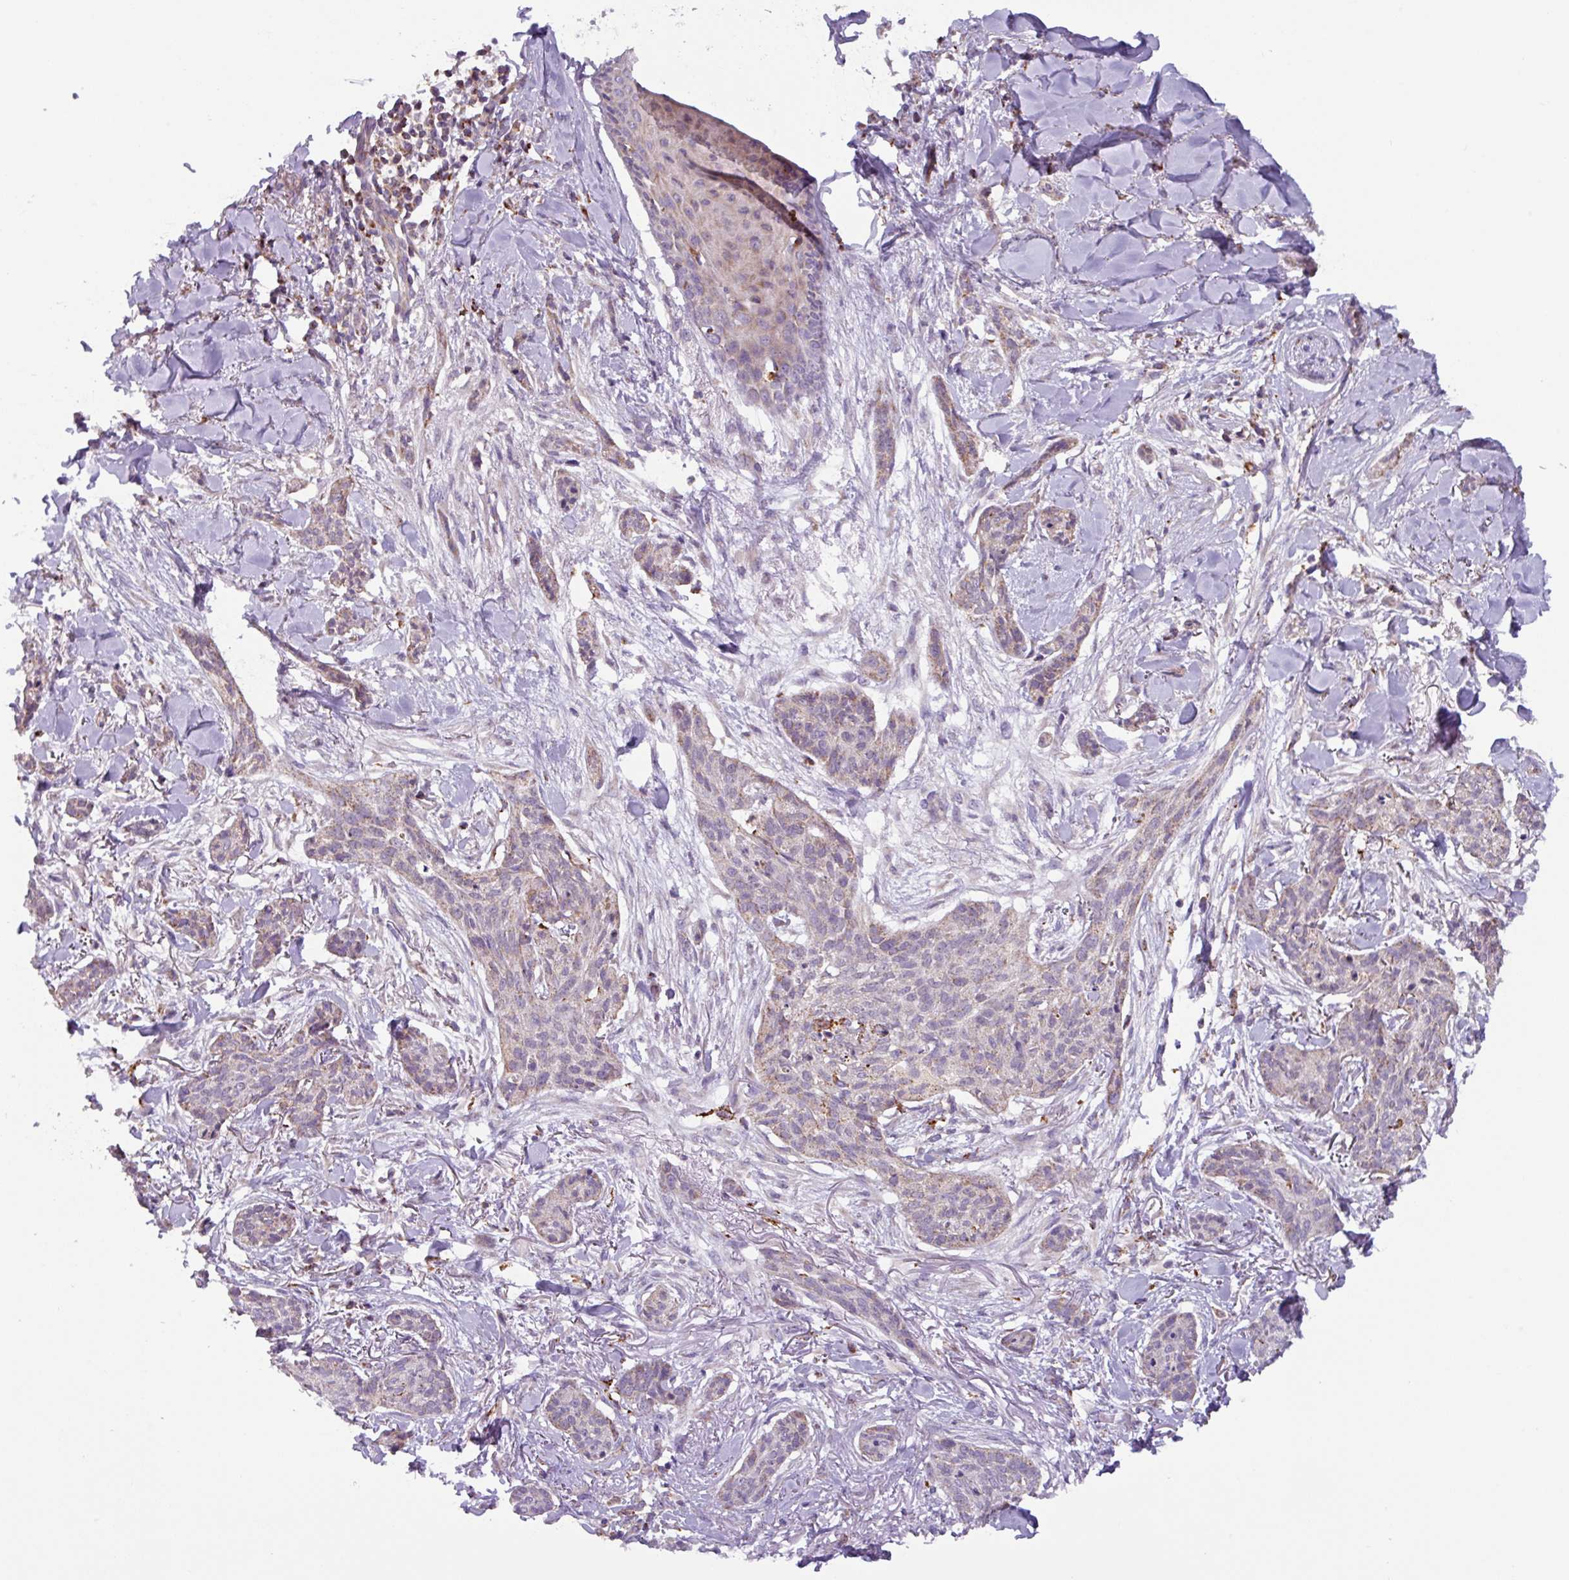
{"staining": {"intensity": "weak", "quantity": "<25%", "location": "cytoplasmic/membranous"}, "tissue": "skin cancer", "cell_type": "Tumor cells", "image_type": "cancer", "snomed": [{"axis": "morphology", "description": "Basal cell carcinoma"}, {"axis": "topography", "description": "Skin"}], "caption": "Tumor cells are negative for protein expression in human skin cancer.", "gene": "AKIRIN1", "patient": {"sex": "male", "age": 52}}